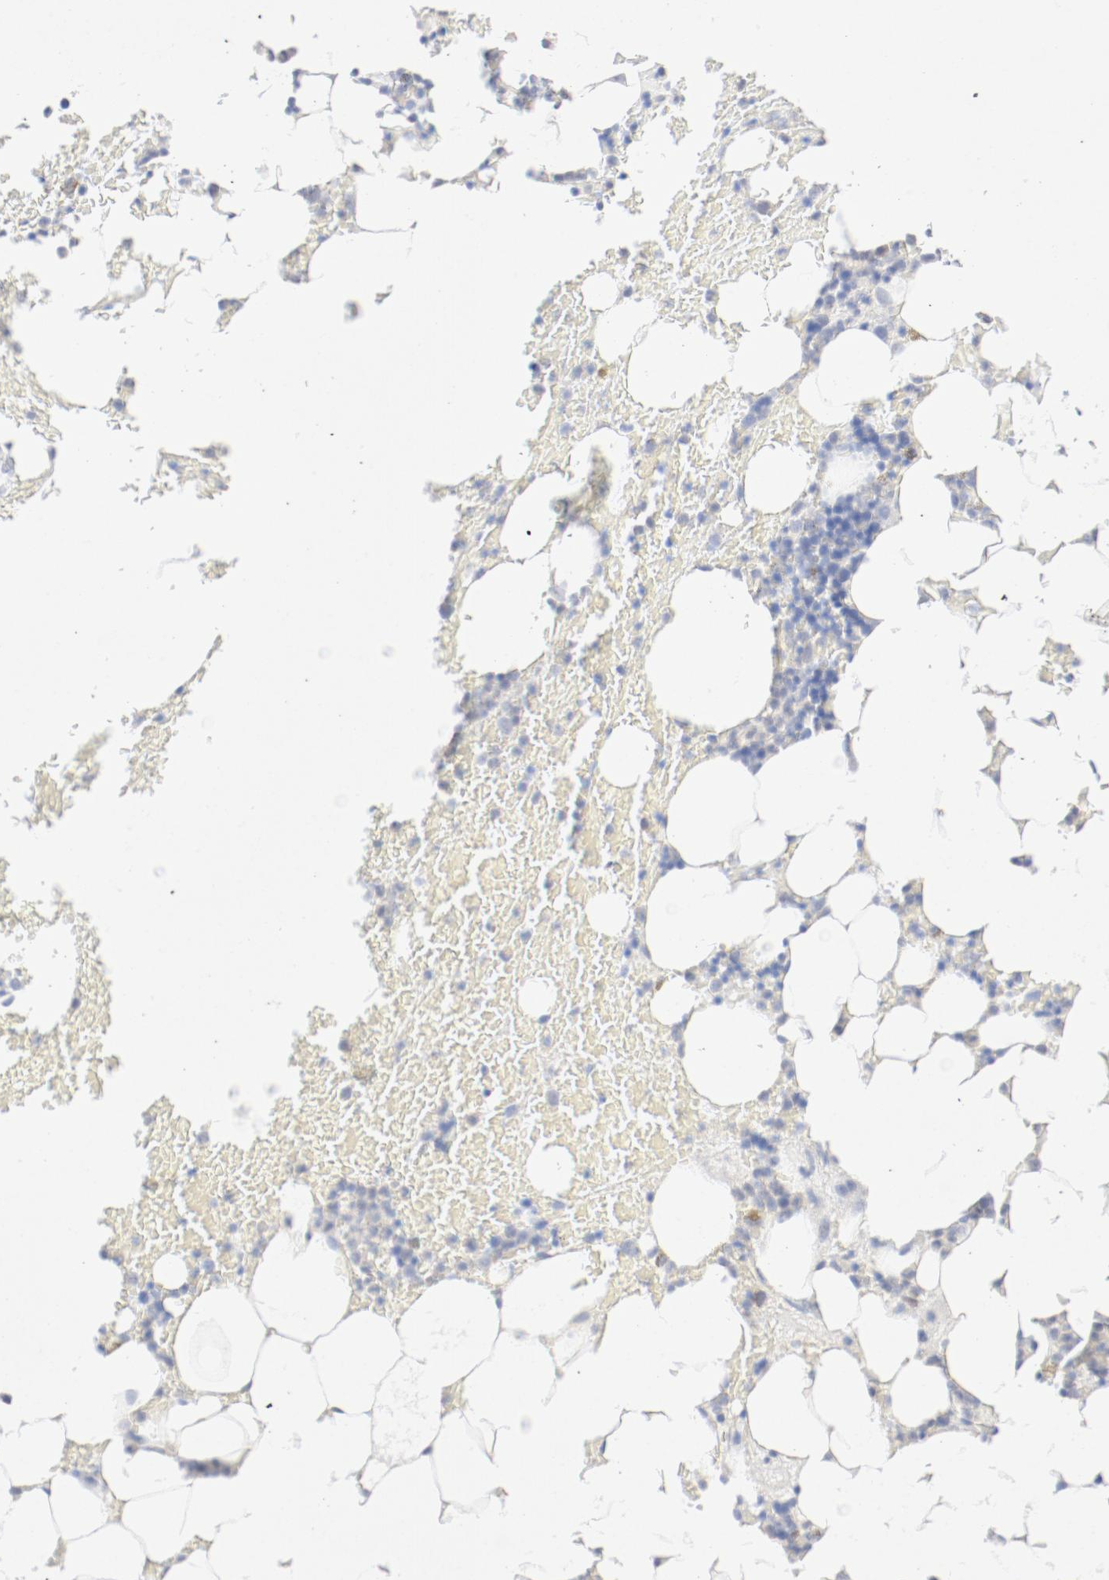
{"staining": {"intensity": "weak", "quantity": "25%-75%", "location": "cytoplasmic/membranous"}, "tissue": "bone marrow", "cell_type": "Hematopoietic cells", "image_type": "normal", "snomed": [{"axis": "morphology", "description": "Normal tissue, NOS"}, {"axis": "topography", "description": "Bone marrow"}], "caption": "Immunohistochemistry of benign bone marrow displays low levels of weak cytoplasmic/membranous staining in about 25%-75% of hematopoietic cells.", "gene": "PGM1", "patient": {"sex": "female", "age": 73}}